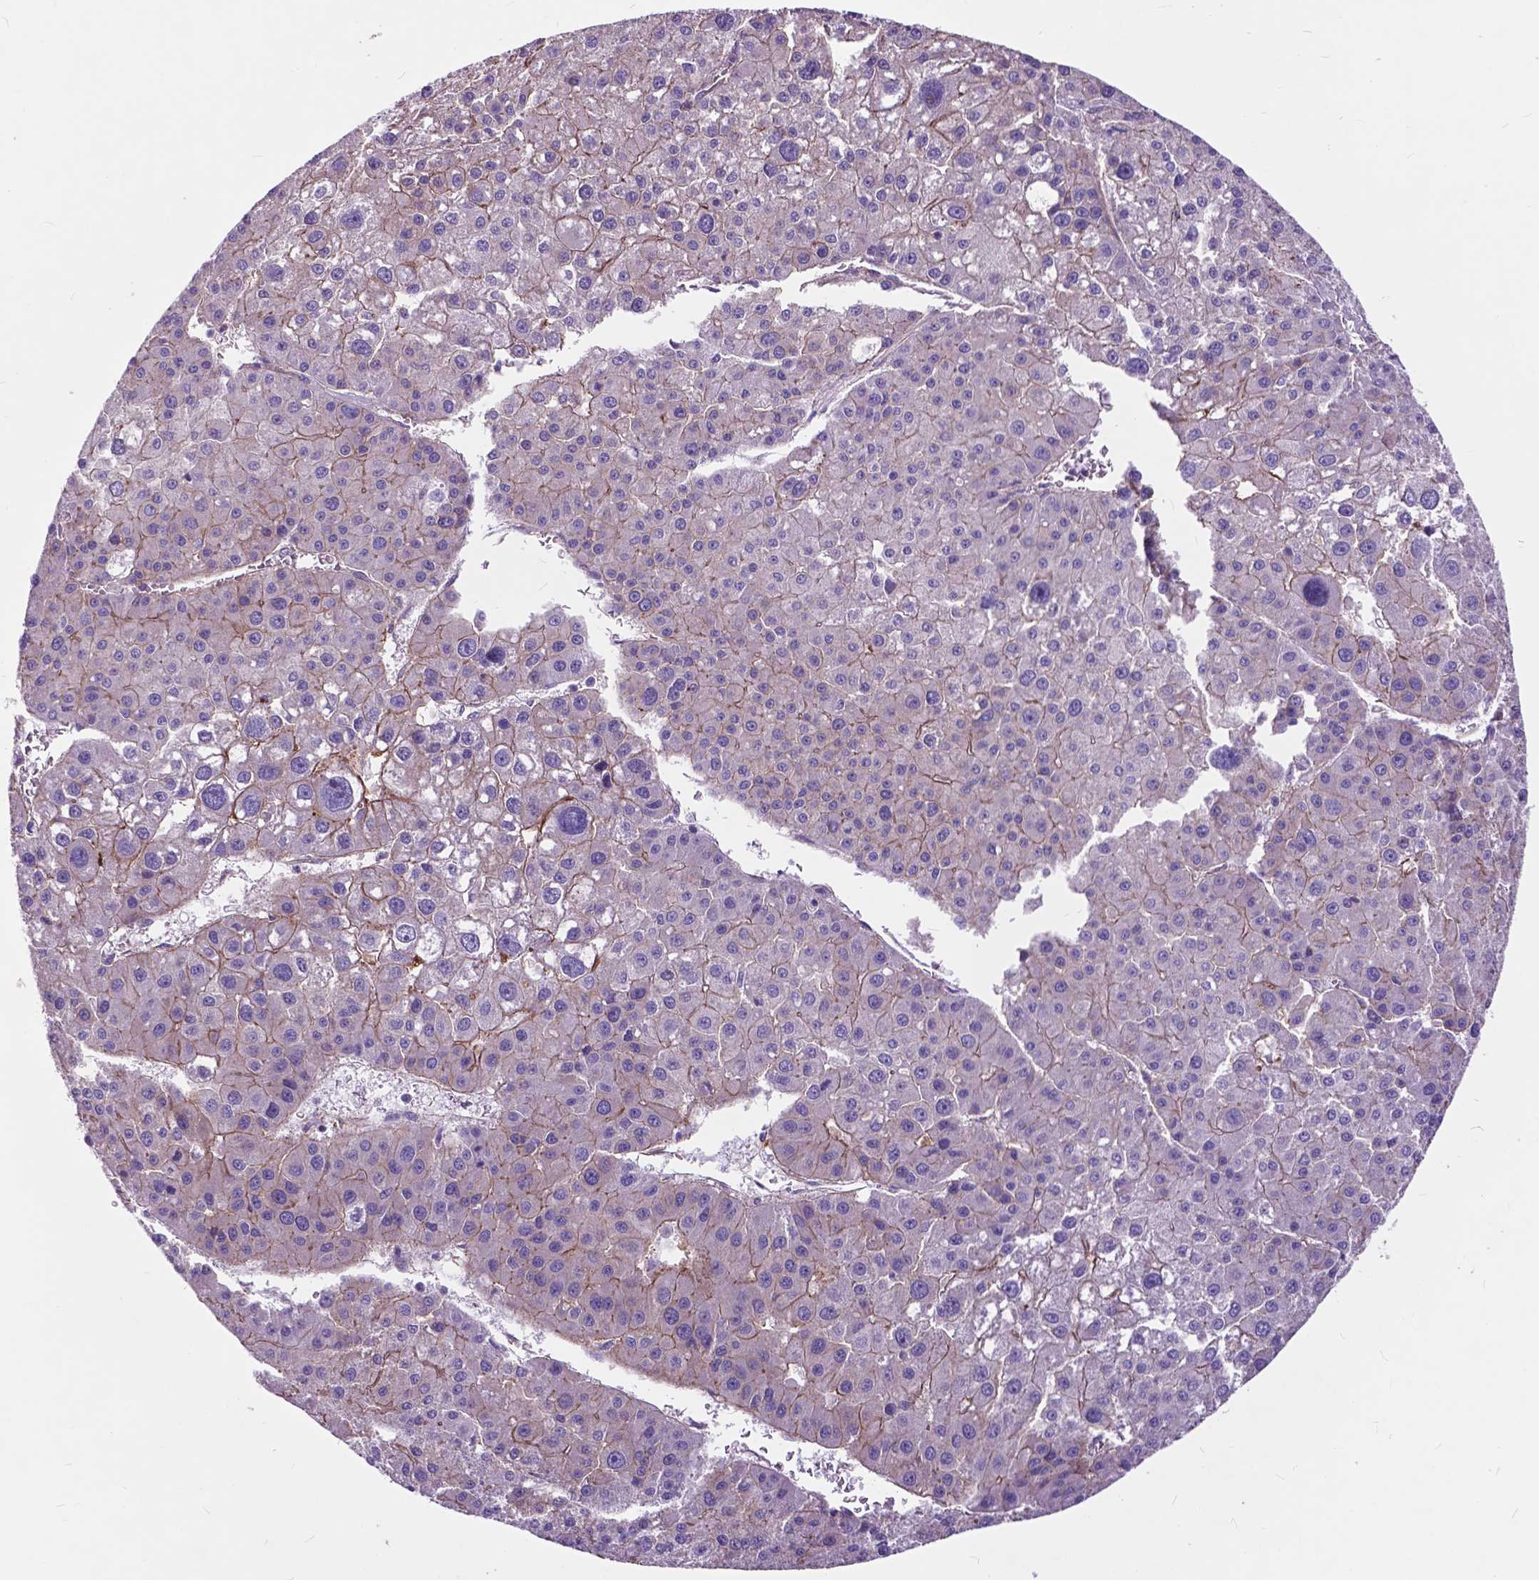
{"staining": {"intensity": "moderate", "quantity": "25%-75%", "location": "cytoplasmic/membranous"}, "tissue": "liver cancer", "cell_type": "Tumor cells", "image_type": "cancer", "snomed": [{"axis": "morphology", "description": "Carcinoma, Hepatocellular, NOS"}, {"axis": "topography", "description": "Liver"}], "caption": "A brown stain labels moderate cytoplasmic/membranous expression of a protein in human hepatocellular carcinoma (liver) tumor cells.", "gene": "FLT4", "patient": {"sex": "male", "age": 73}}